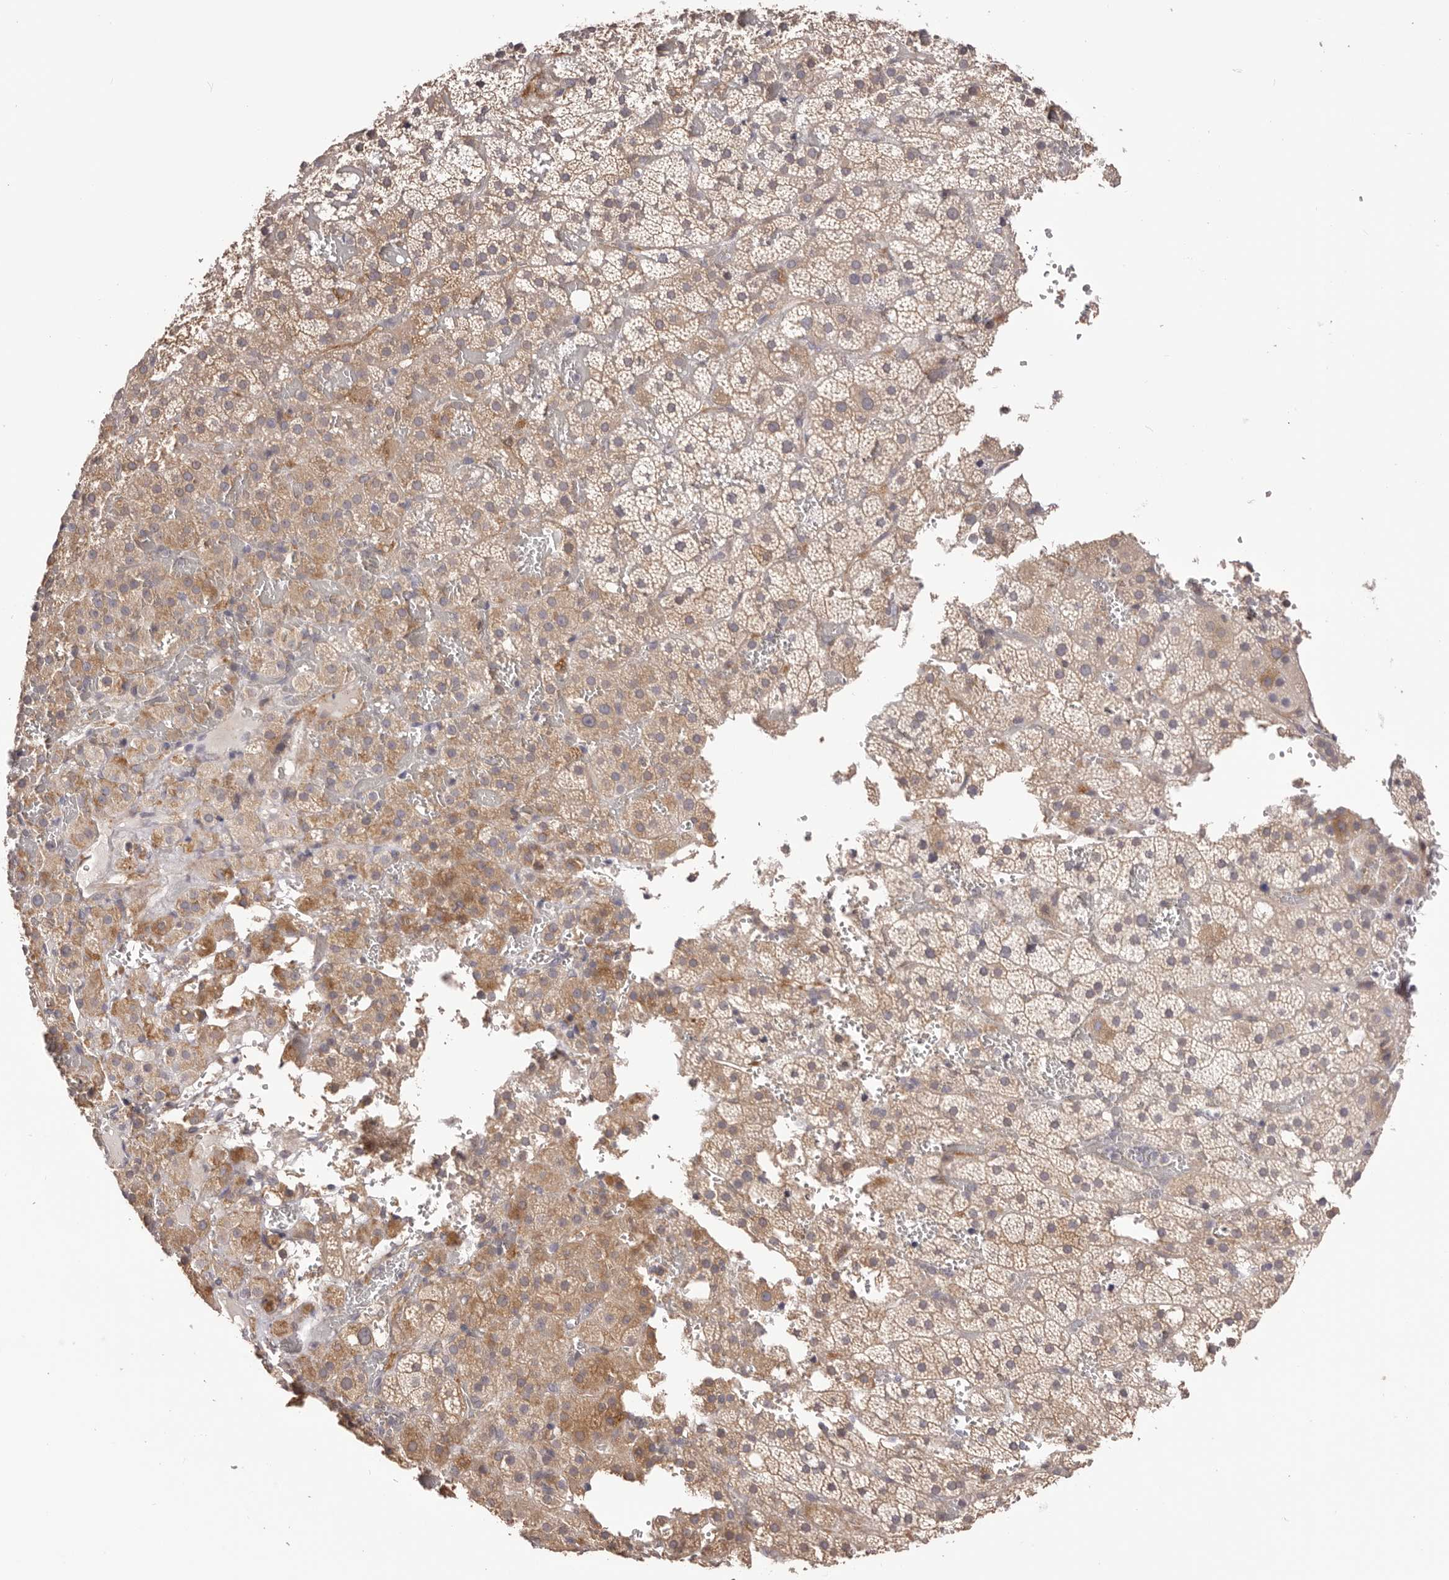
{"staining": {"intensity": "moderate", "quantity": "25%-75%", "location": "cytoplasmic/membranous"}, "tissue": "adrenal gland", "cell_type": "Glandular cells", "image_type": "normal", "snomed": [{"axis": "morphology", "description": "Normal tissue, NOS"}, {"axis": "topography", "description": "Adrenal gland"}], "caption": "Adrenal gland stained with a brown dye displays moderate cytoplasmic/membranous positive expression in approximately 25%-75% of glandular cells.", "gene": "KCNJ8", "patient": {"sex": "female", "age": 59}}